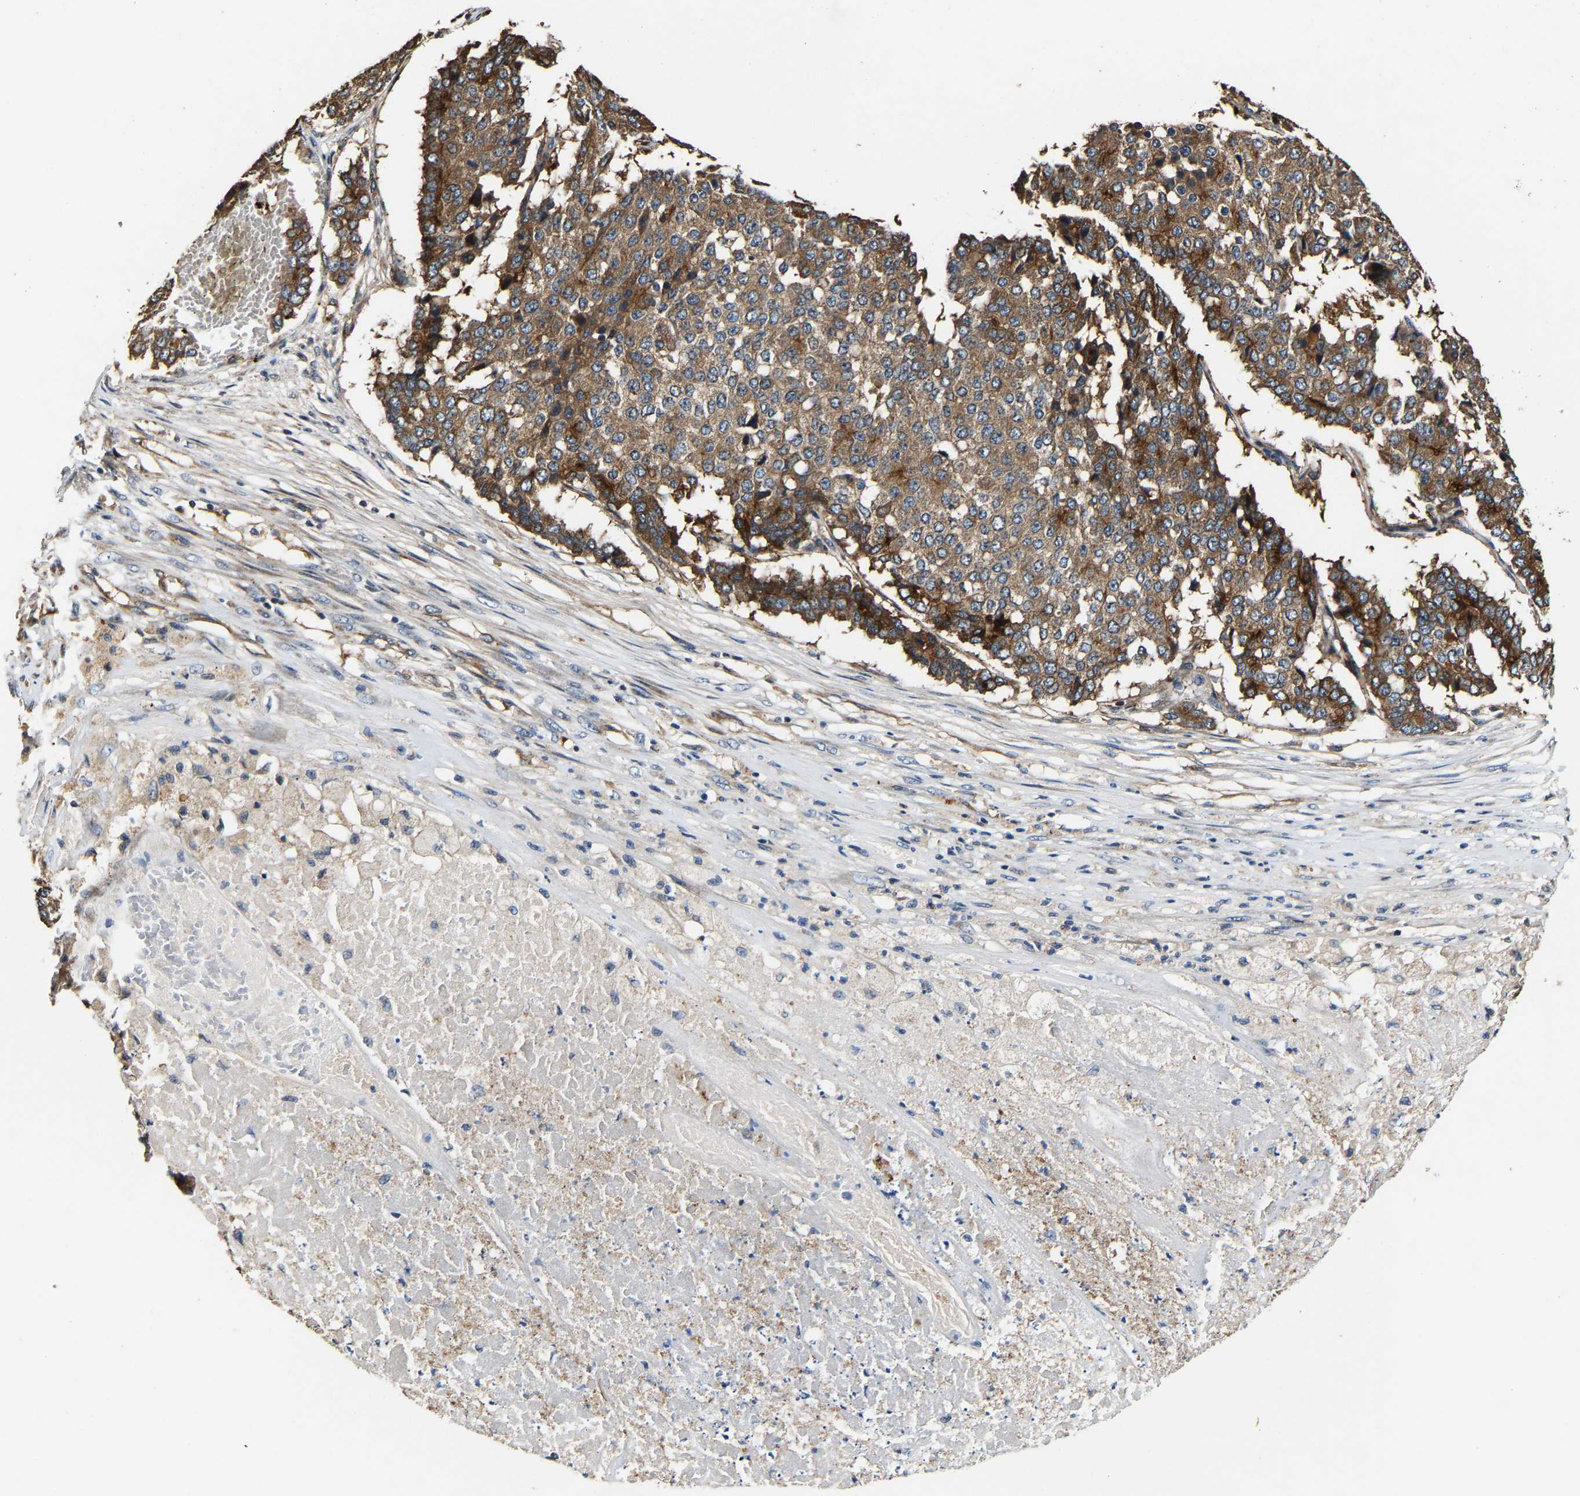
{"staining": {"intensity": "moderate", "quantity": ">75%", "location": "cytoplasmic/membranous"}, "tissue": "pancreatic cancer", "cell_type": "Tumor cells", "image_type": "cancer", "snomed": [{"axis": "morphology", "description": "Adenocarcinoma, NOS"}, {"axis": "topography", "description": "Pancreas"}], "caption": "The histopathology image displays immunohistochemical staining of pancreatic adenocarcinoma. There is moderate cytoplasmic/membranous positivity is appreciated in about >75% of tumor cells.", "gene": "GFRA3", "patient": {"sex": "male", "age": 50}}